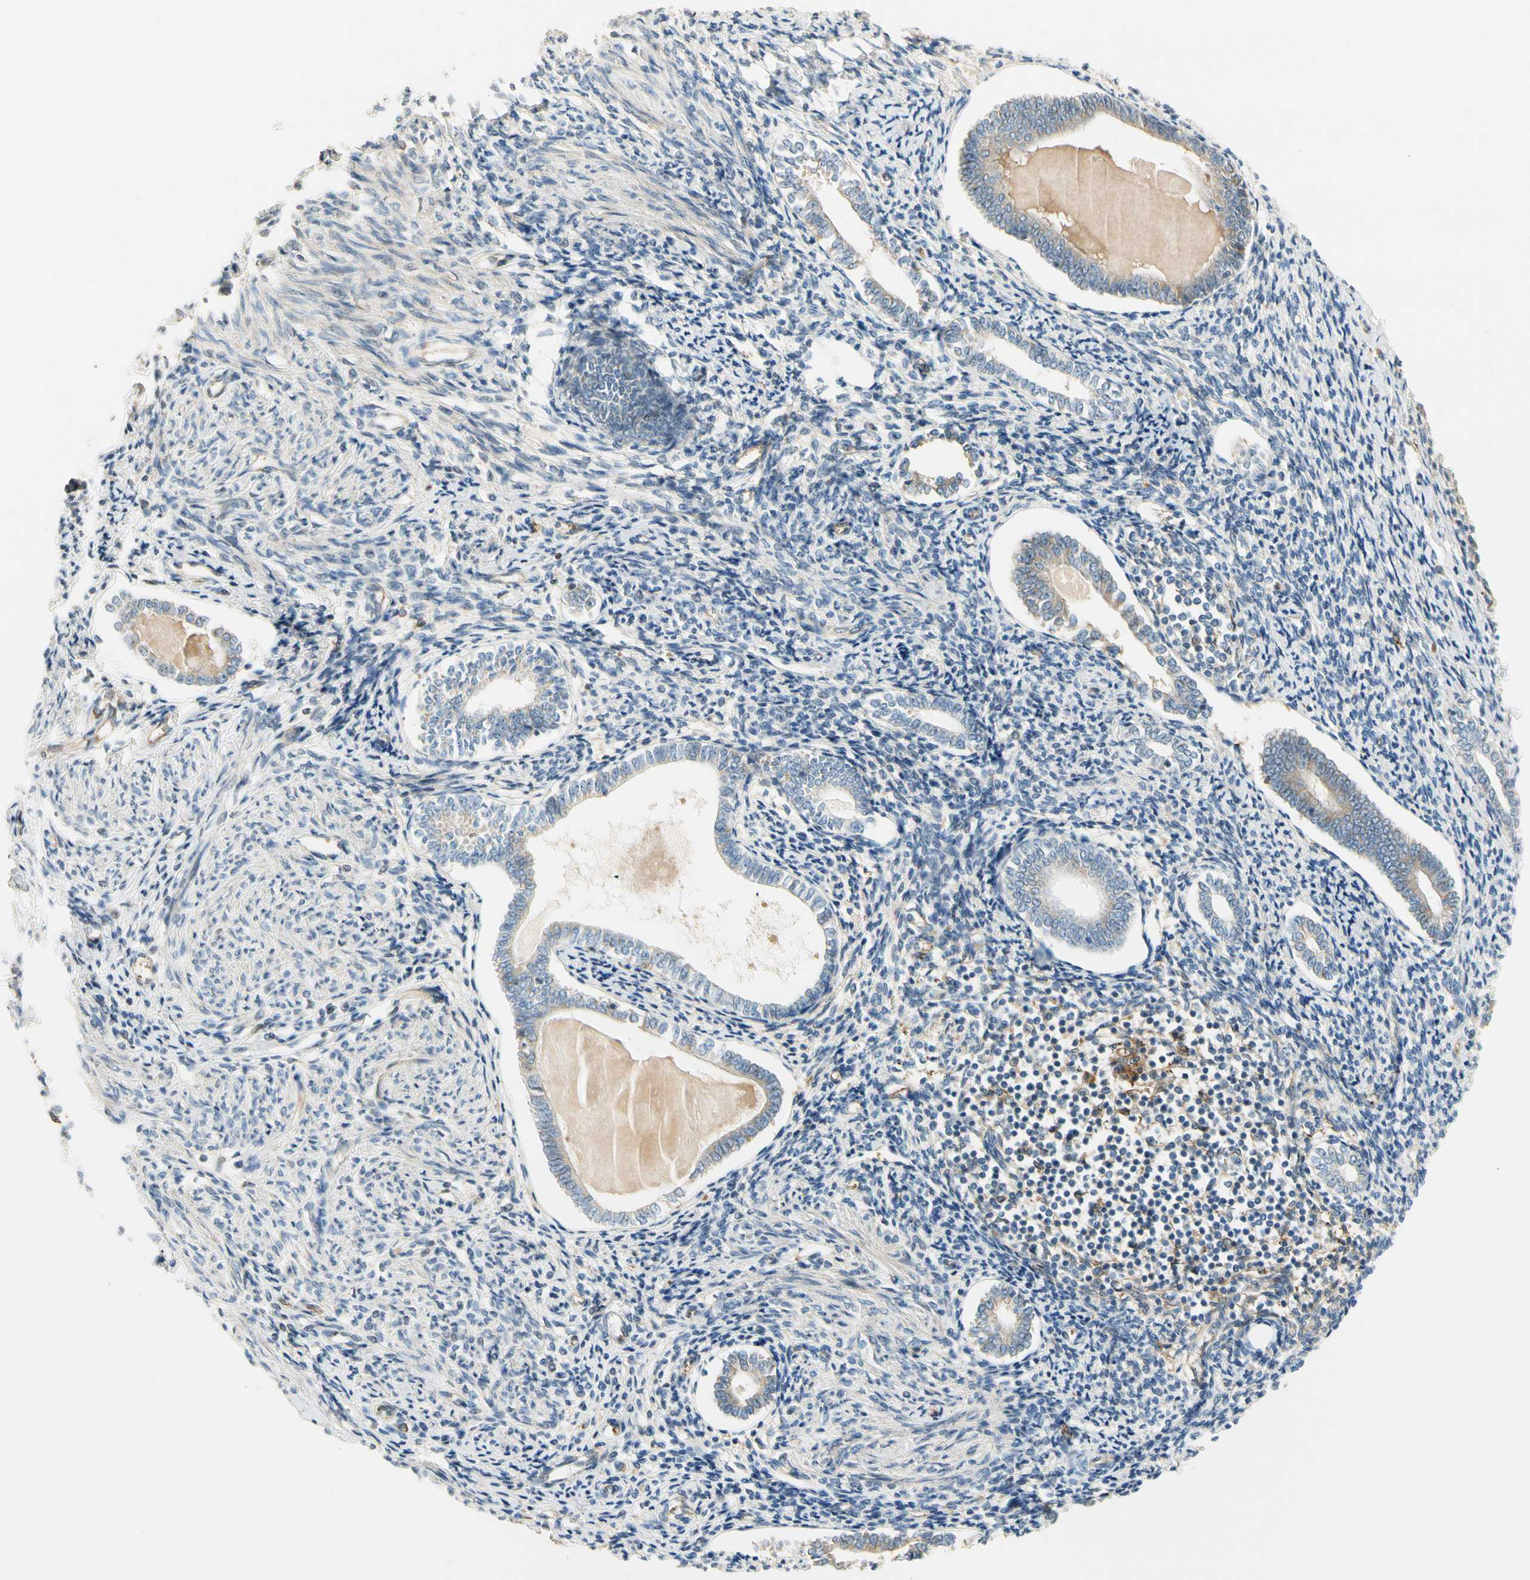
{"staining": {"intensity": "moderate", "quantity": "25%-75%", "location": "cytoplasmic/membranous"}, "tissue": "endometrium", "cell_type": "Cells in endometrial stroma", "image_type": "normal", "snomed": [{"axis": "morphology", "description": "Normal tissue, NOS"}, {"axis": "topography", "description": "Endometrium"}], "caption": "Protein expression analysis of benign endometrium demonstrates moderate cytoplasmic/membranous expression in approximately 25%-75% of cells in endometrial stroma. (DAB (3,3'-diaminobenzidine) = brown stain, brightfield microscopy at high magnification).", "gene": "PARP14", "patient": {"sex": "female", "age": 71}}